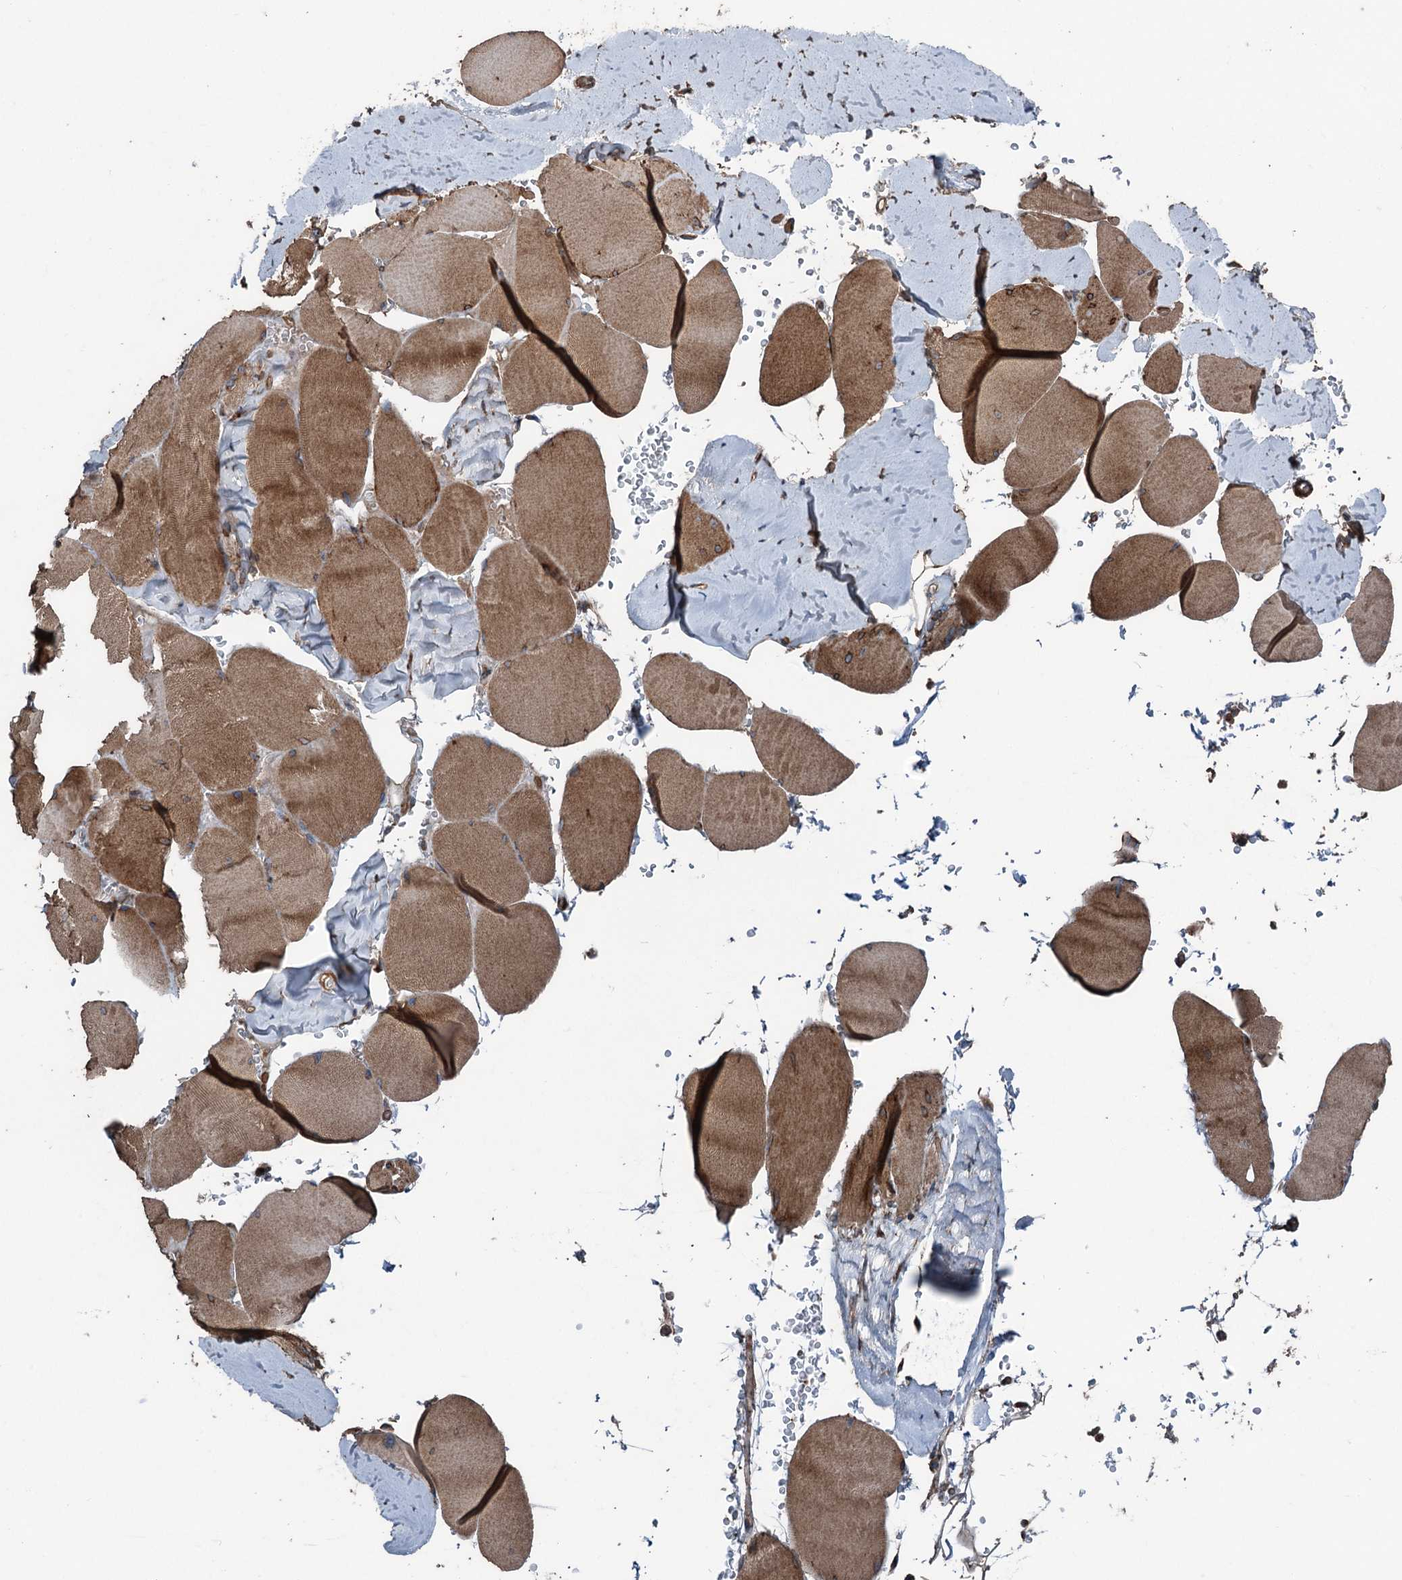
{"staining": {"intensity": "moderate", "quantity": ">75%", "location": "cytoplasmic/membranous"}, "tissue": "skeletal muscle", "cell_type": "Myocytes", "image_type": "normal", "snomed": [{"axis": "morphology", "description": "Normal tissue, NOS"}, {"axis": "topography", "description": "Skeletal muscle"}, {"axis": "topography", "description": "Head-Neck"}], "caption": "Immunohistochemistry (IHC) of unremarkable skeletal muscle demonstrates medium levels of moderate cytoplasmic/membranous expression in about >75% of myocytes.", "gene": "RNF214", "patient": {"sex": "male", "age": 66}}